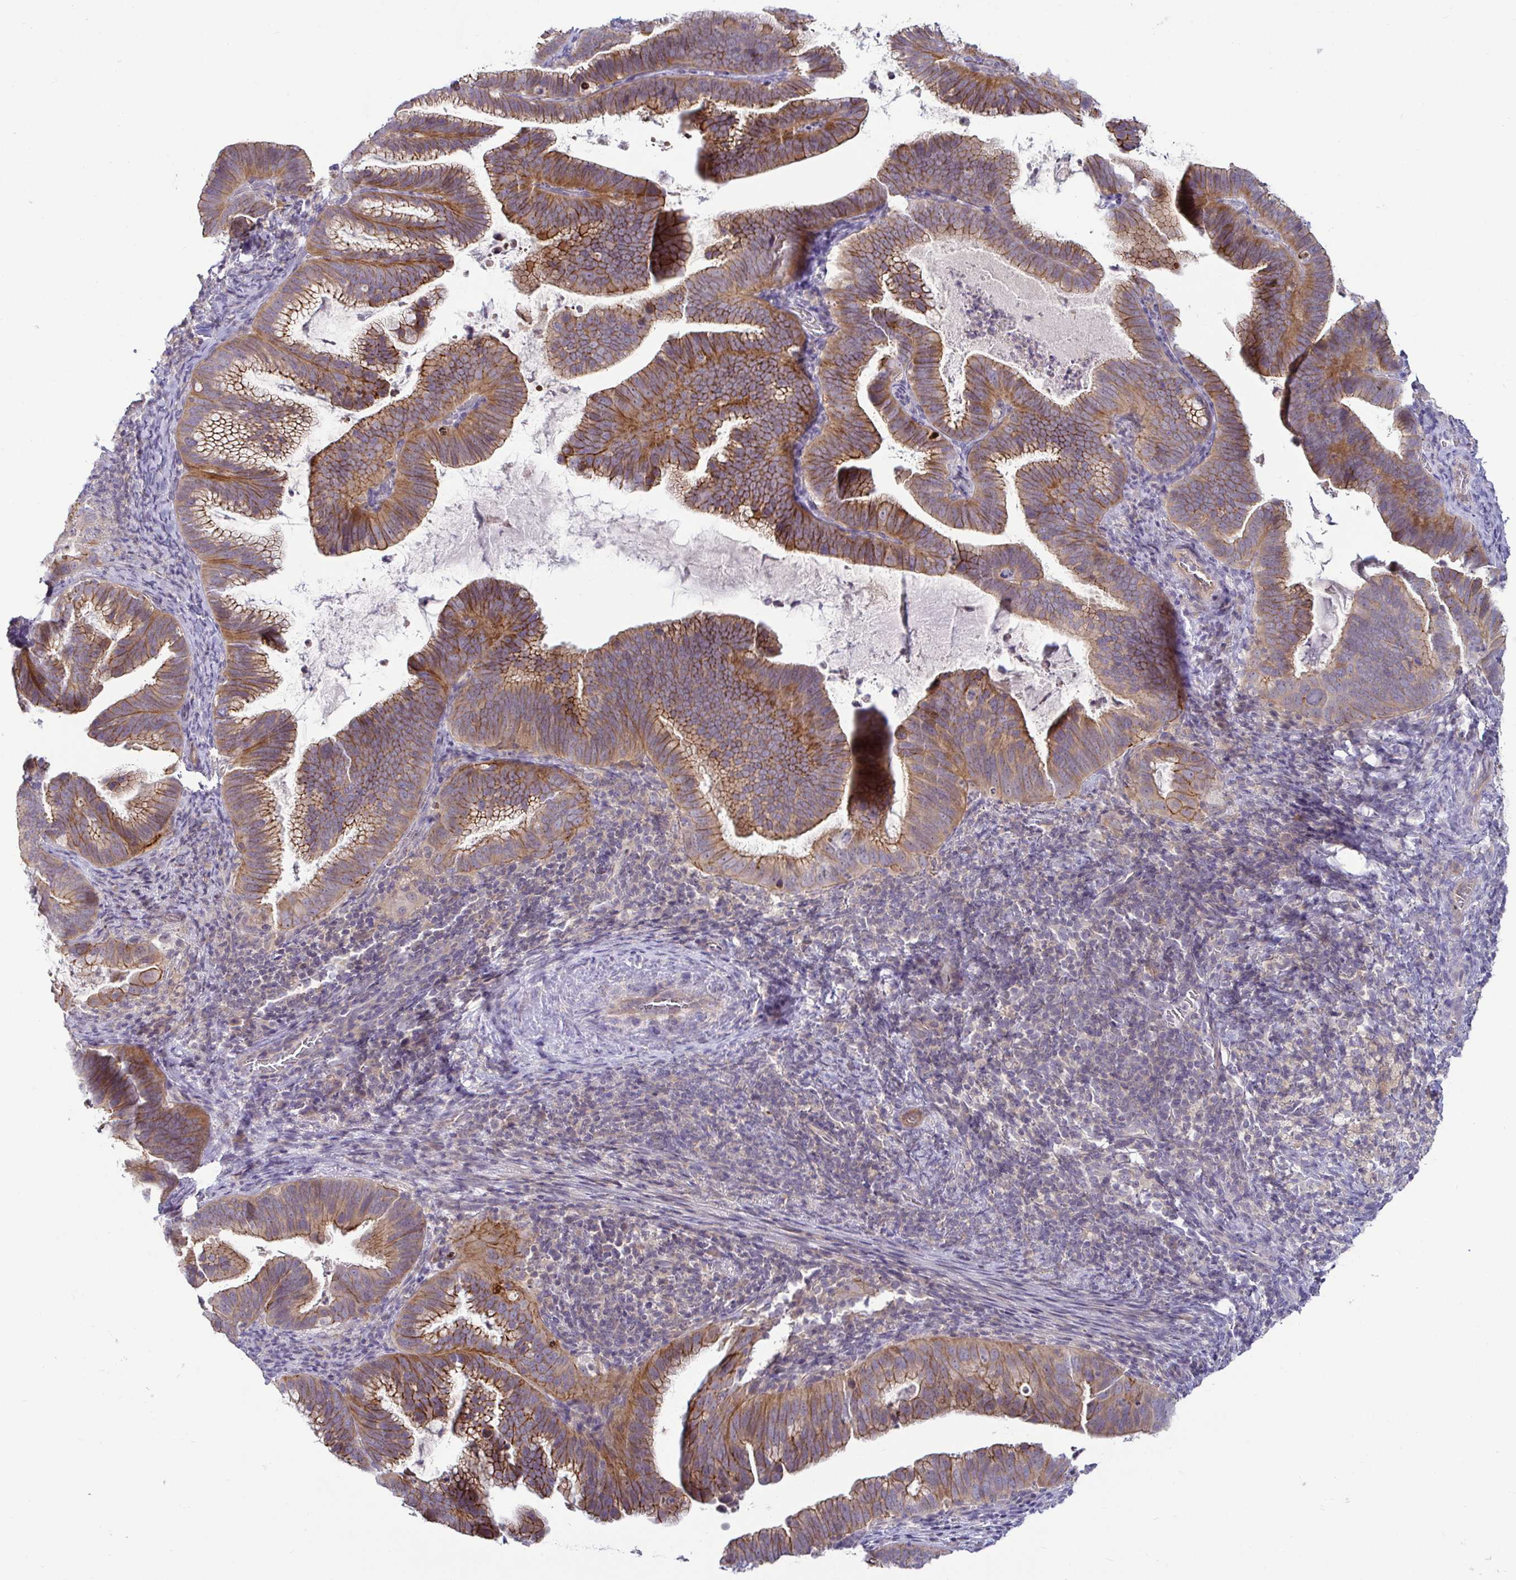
{"staining": {"intensity": "moderate", "quantity": ">75%", "location": "cytoplasmic/membranous"}, "tissue": "cervical cancer", "cell_type": "Tumor cells", "image_type": "cancer", "snomed": [{"axis": "morphology", "description": "Adenocarcinoma, NOS"}, {"axis": "topography", "description": "Cervix"}], "caption": "Immunohistochemical staining of cervical adenocarcinoma reveals medium levels of moderate cytoplasmic/membranous positivity in about >75% of tumor cells.", "gene": "GSTM1", "patient": {"sex": "female", "age": 61}}